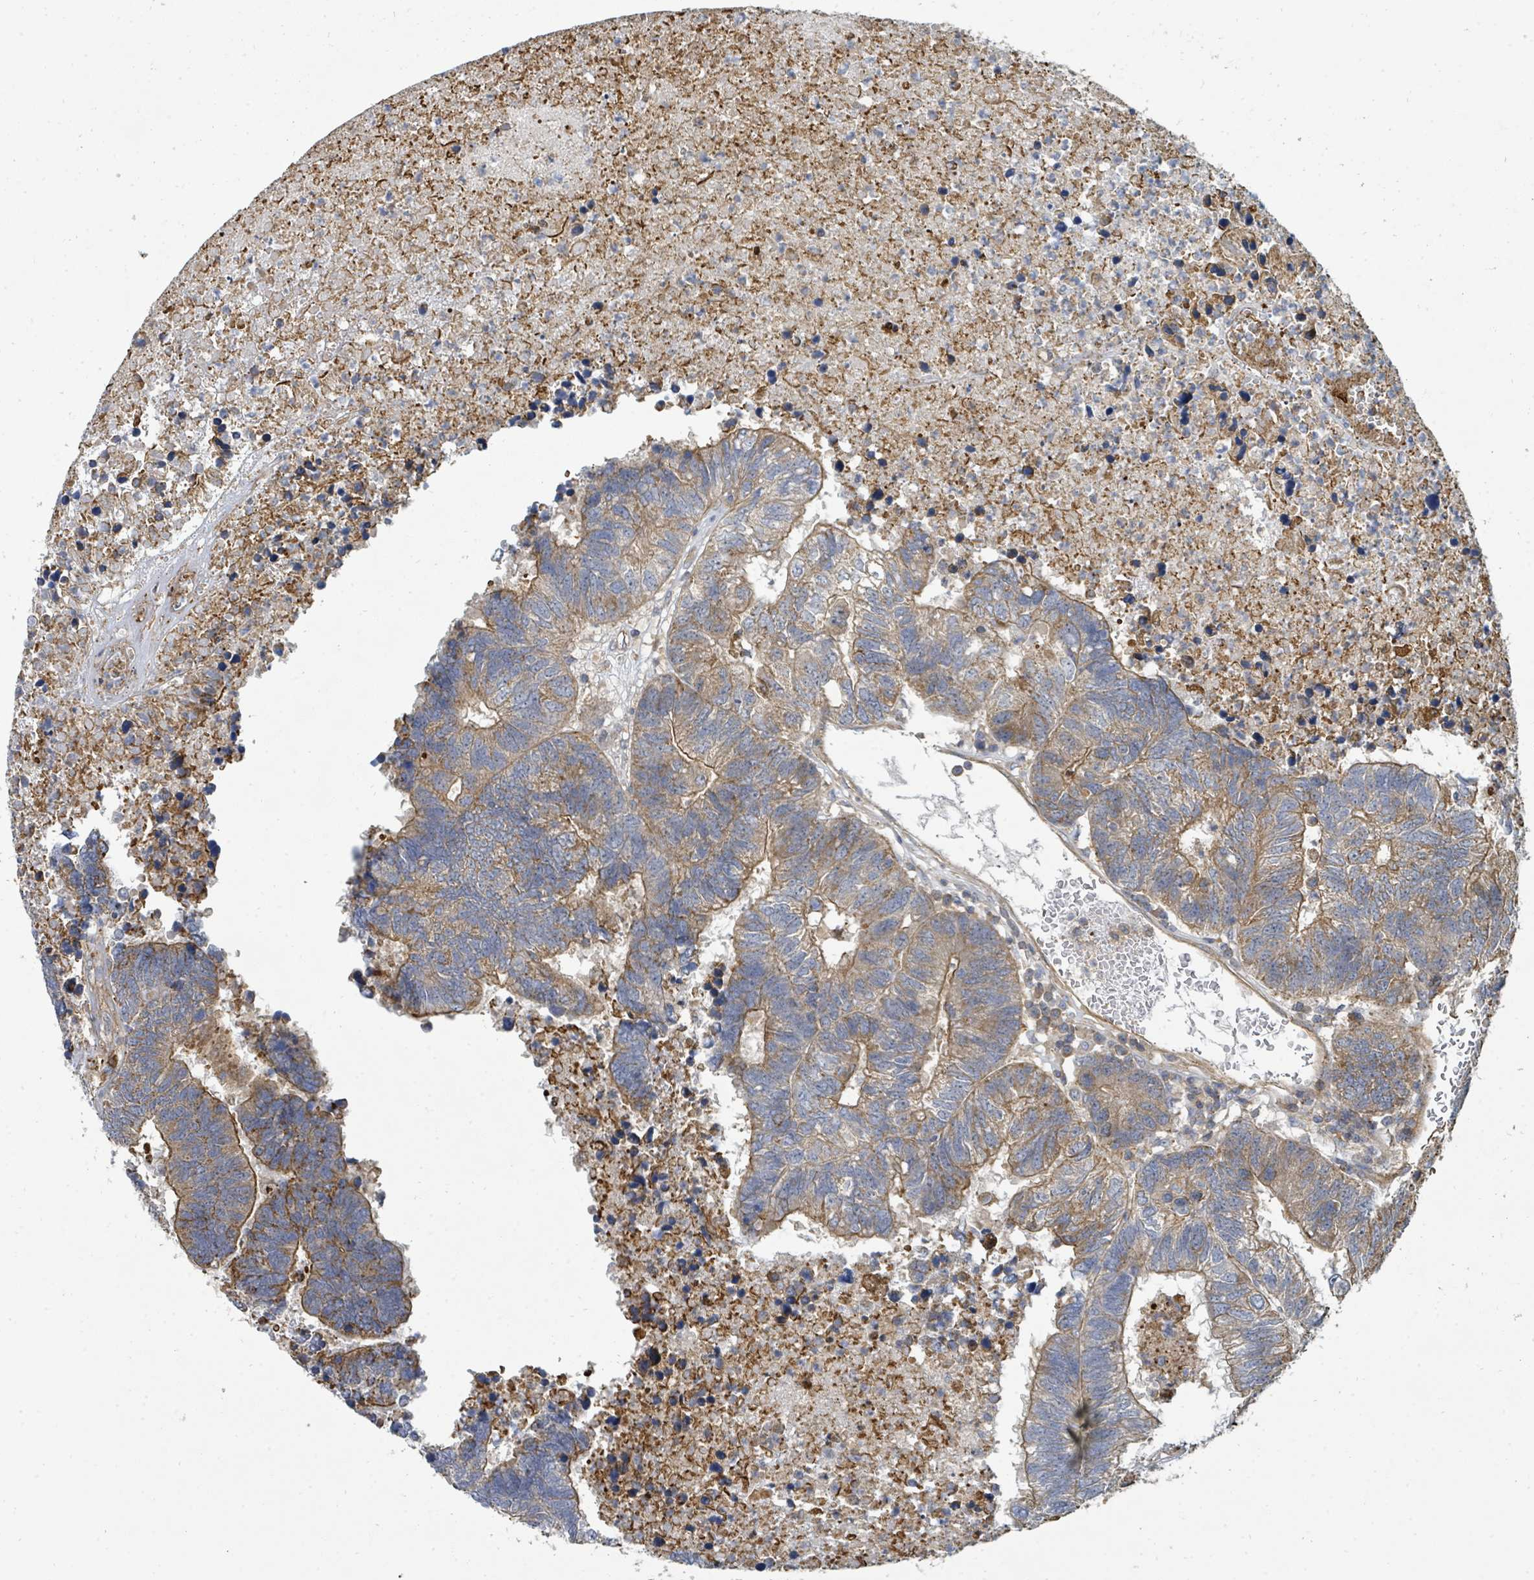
{"staining": {"intensity": "moderate", "quantity": ">75%", "location": "cytoplasmic/membranous"}, "tissue": "colorectal cancer", "cell_type": "Tumor cells", "image_type": "cancer", "snomed": [{"axis": "morphology", "description": "Adenocarcinoma, NOS"}, {"axis": "topography", "description": "Colon"}], "caption": "Human colorectal adenocarcinoma stained with a protein marker demonstrates moderate staining in tumor cells.", "gene": "BOLA2B", "patient": {"sex": "female", "age": 48}}